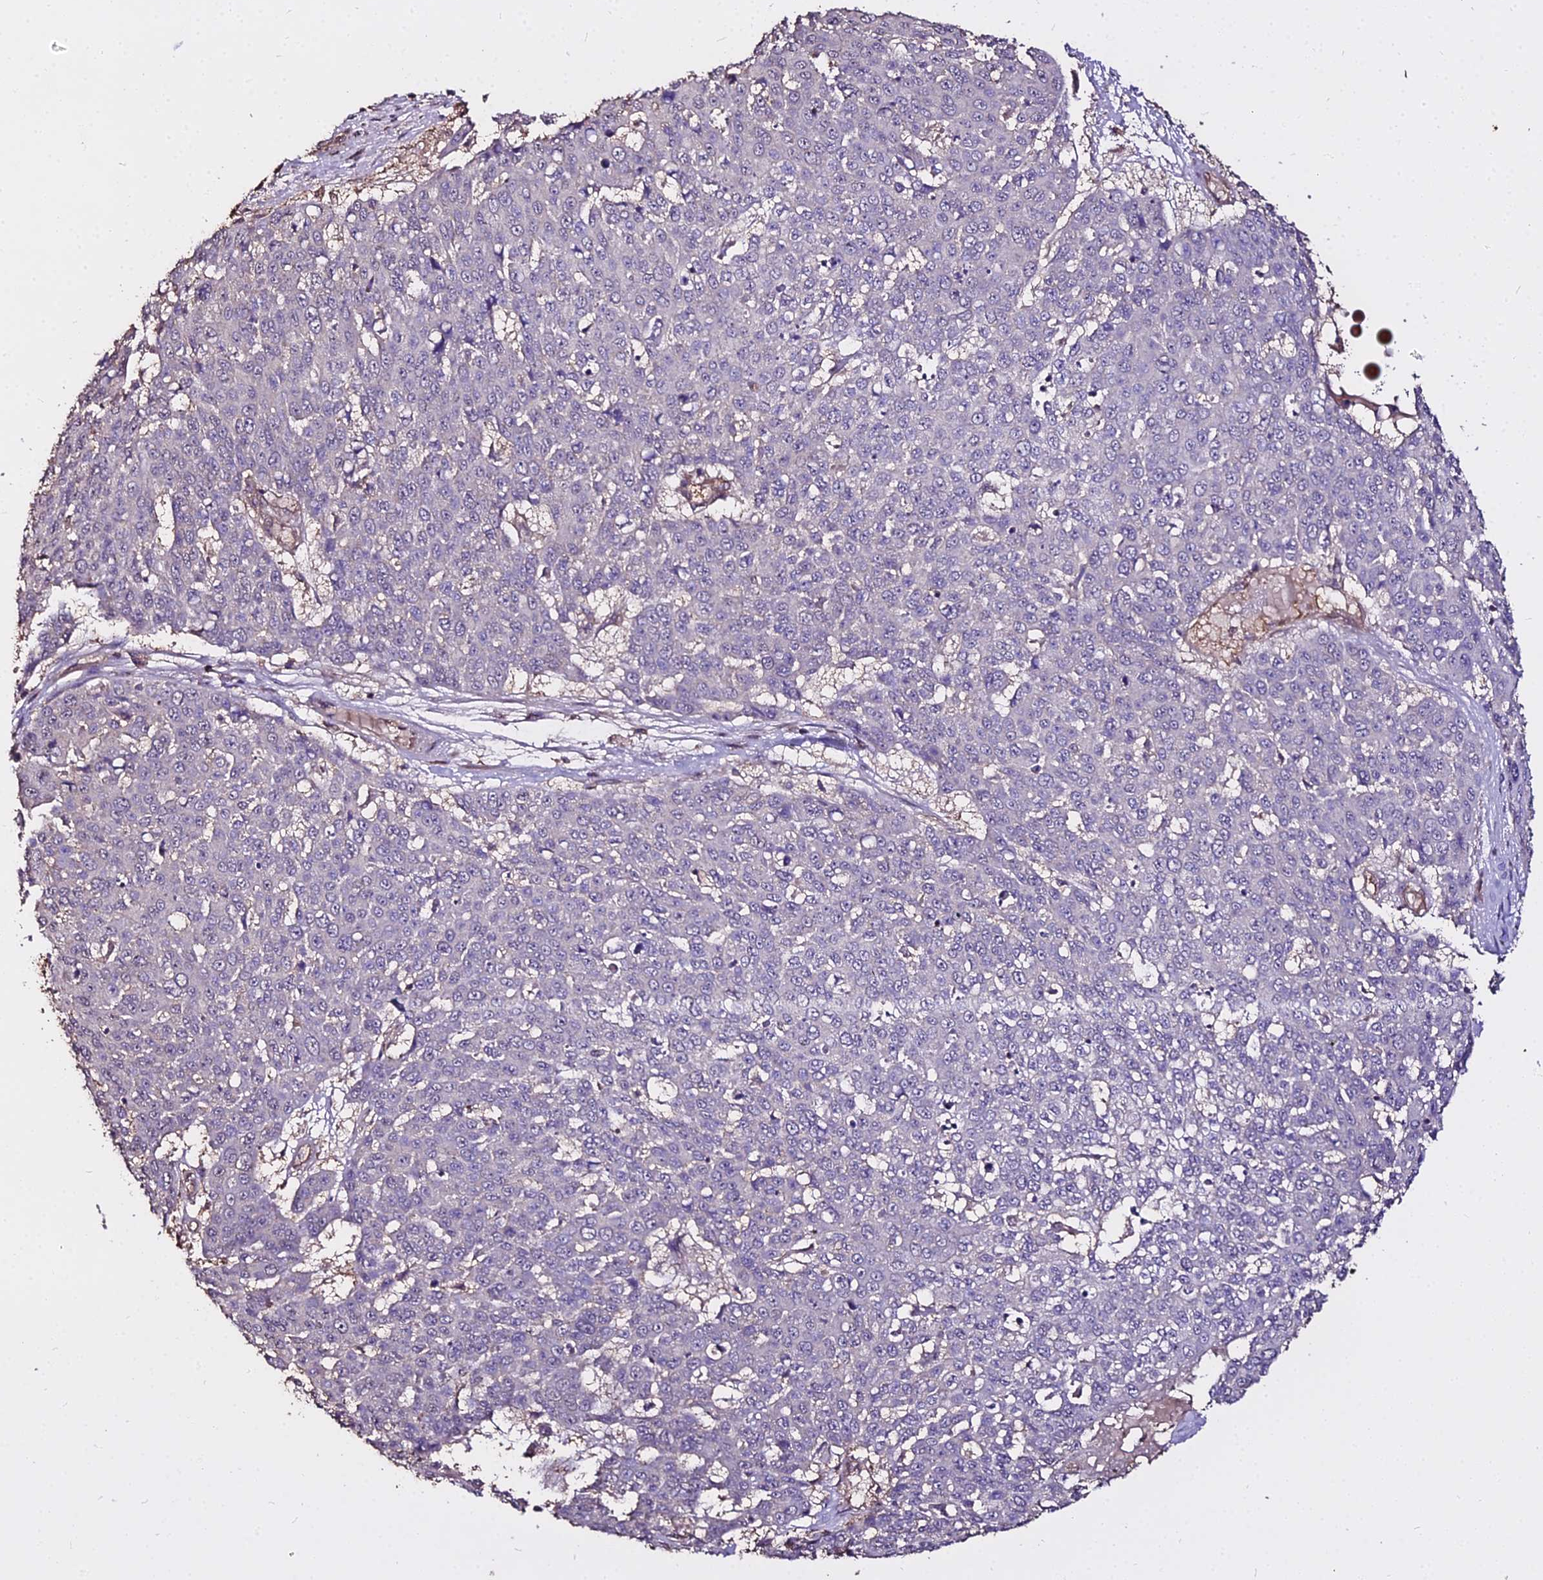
{"staining": {"intensity": "negative", "quantity": "none", "location": "none"}, "tissue": "skin cancer", "cell_type": "Tumor cells", "image_type": "cancer", "snomed": [{"axis": "morphology", "description": "Squamous cell carcinoma, NOS"}, {"axis": "topography", "description": "Skin"}], "caption": "High power microscopy micrograph of an immunohistochemistry (IHC) photomicrograph of skin cancer (squamous cell carcinoma), revealing no significant expression in tumor cells. (DAB (3,3'-diaminobenzidine) IHC, high magnification).", "gene": "METTL13", "patient": {"sex": "male", "age": 71}}